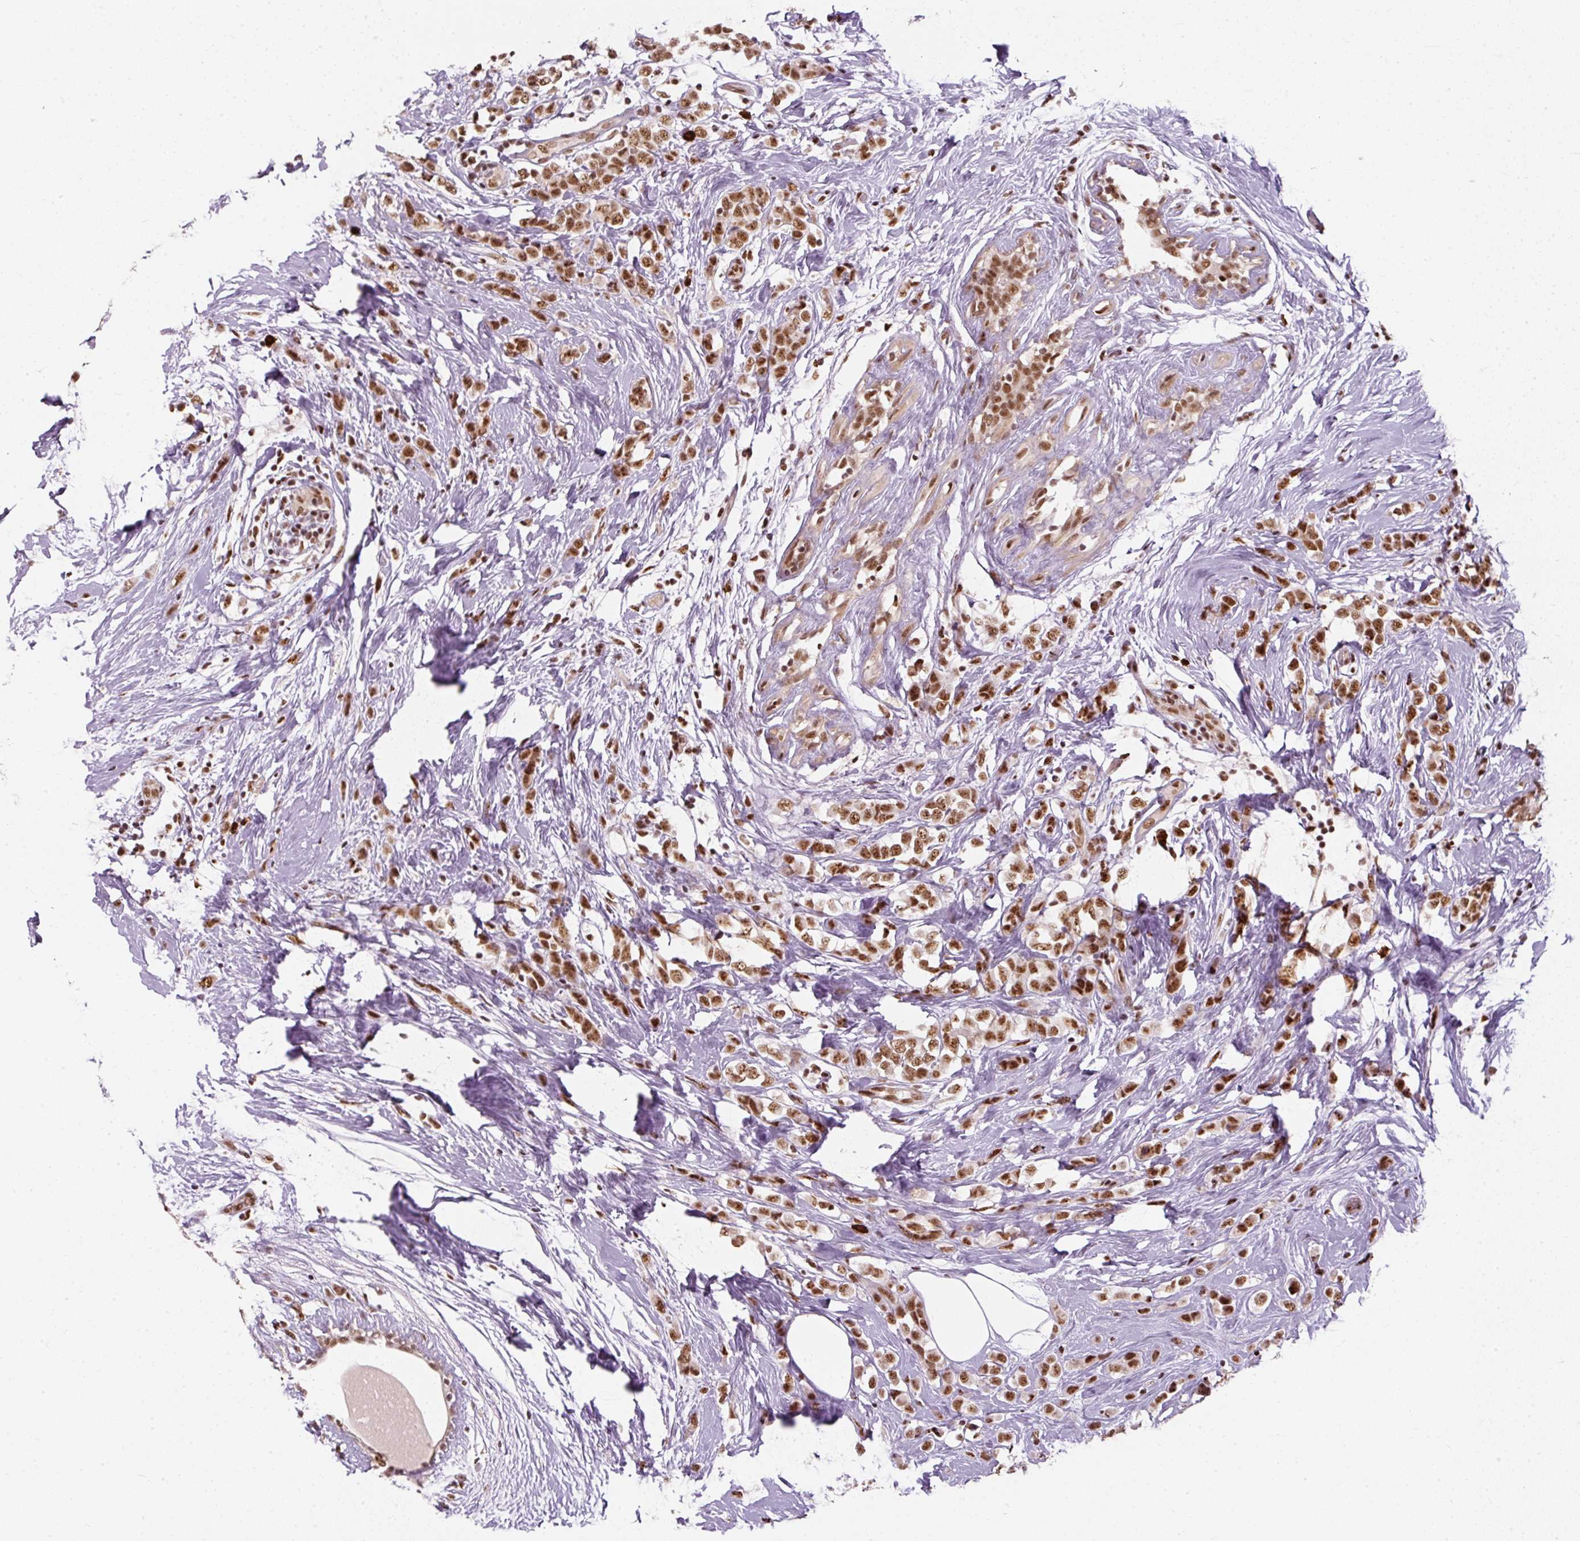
{"staining": {"intensity": "moderate", "quantity": ">75%", "location": "nuclear"}, "tissue": "breast cancer", "cell_type": "Tumor cells", "image_type": "cancer", "snomed": [{"axis": "morphology", "description": "Duct carcinoma"}, {"axis": "topography", "description": "Breast"}], "caption": "A histopathology image of breast invasive ductal carcinoma stained for a protein exhibits moderate nuclear brown staining in tumor cells. (DAB (3,3'-diaminobenzidine) = brown stain, brightfield microscopy at high magnification).", "gene": "U2AF2", "patient": {"sex": "female", "age": 80}}